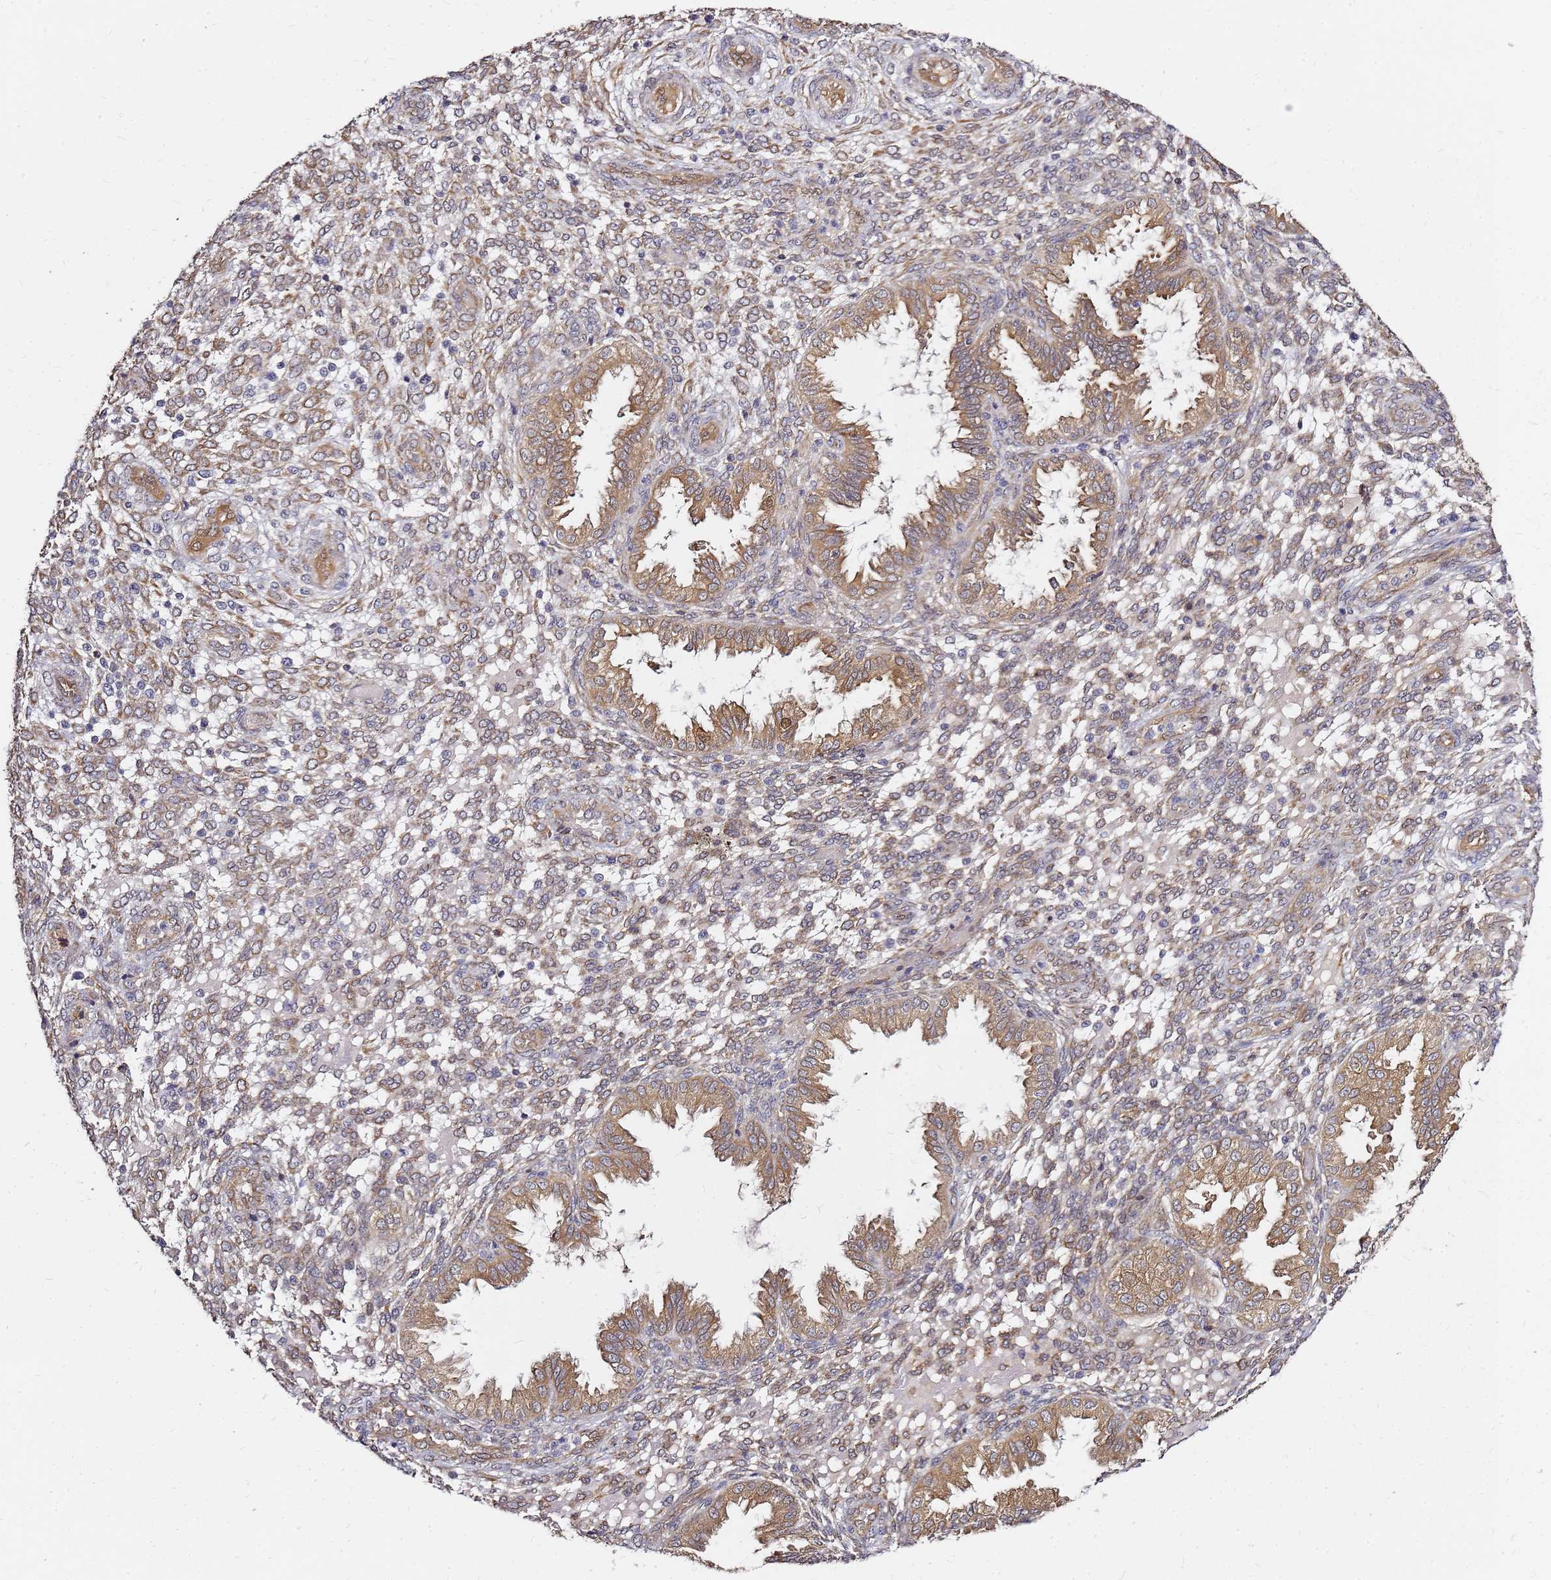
{"staining": {"intensity": "moderate", "quantity": "25%-75%", "location": "cytoplasmic/membranous"}, "tissue": "endometrium", "cell_type": "Cells in endometrial stroma", "image_type": "normal", "snomed": [{"axis": "morphology", "description": "Normal tissue, NOS"}, {"axis": "topography", "description": "Endometrium"}], "caption": "Protein positivity by immunohistochemistry (IHC) demonstrates moderate cytoplasmic/membranous positivity in about 25%-75% of cells in endometrial stroma in benign endometrium.", "gene": "NUDT14", "patient": {"sex": "female", "age": 33}}